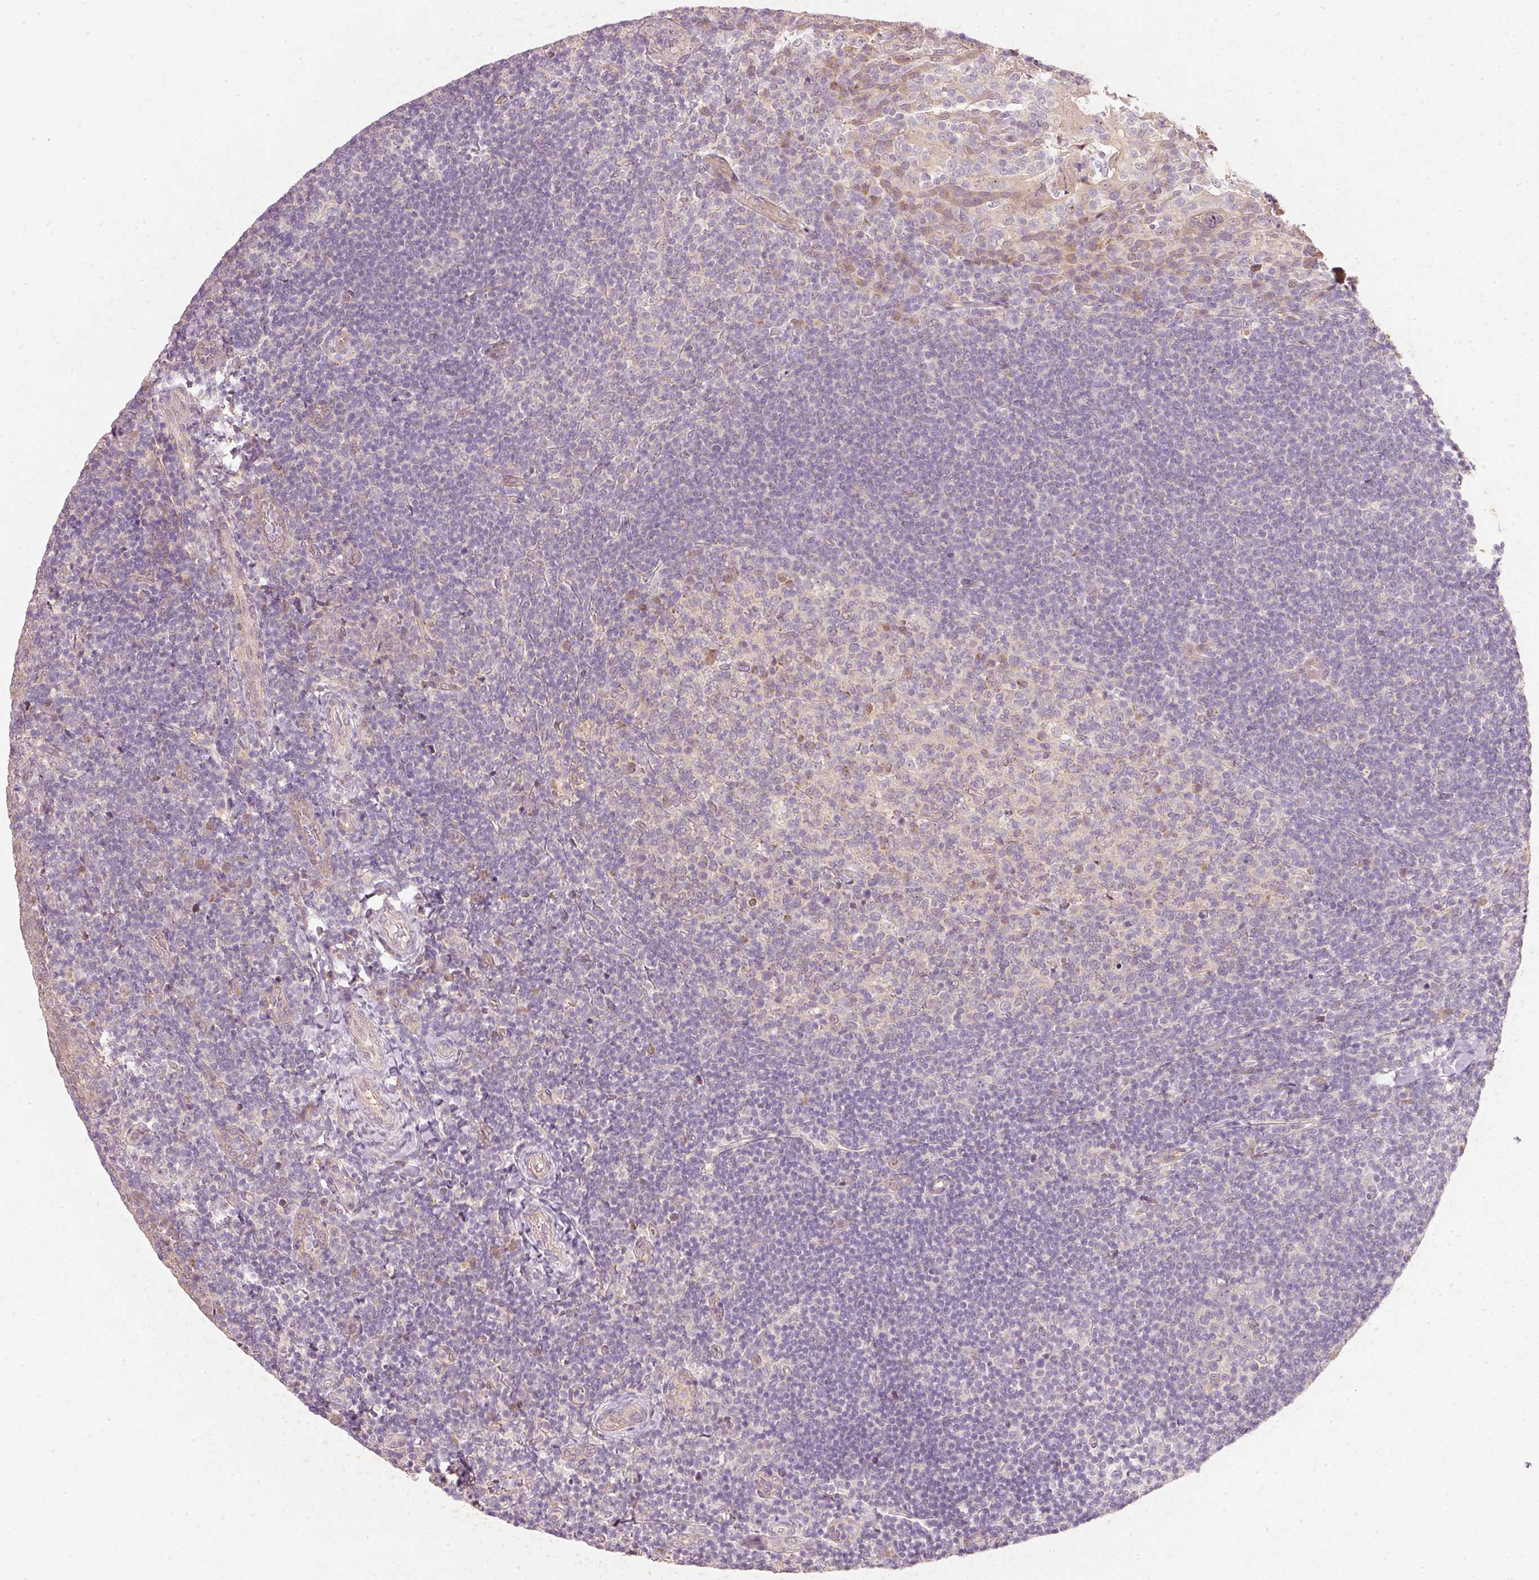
{"staining": {"intensity": "moderate", "quantity": "<25%", "location": "cytoplasmic/membranous,nuclear"}, "tissue": "tonsil", "cell_type": "Germinal center cells", "image_type": "normal", "snomed": [{"axis": "morphology", "description": "Normal tissue, NOS"}, {"axis": "topography", "description": "Tonsil"}], "caption": "Protein positivity by immunohistochemistry (IHC) reveals moderate cytoplasmic/membranous,nuclear expression in approximately <25% of germinal center cells in unremarkable tonsil.", "gene": "RGL2", "patient": {"sex": "female", "age": 10}}